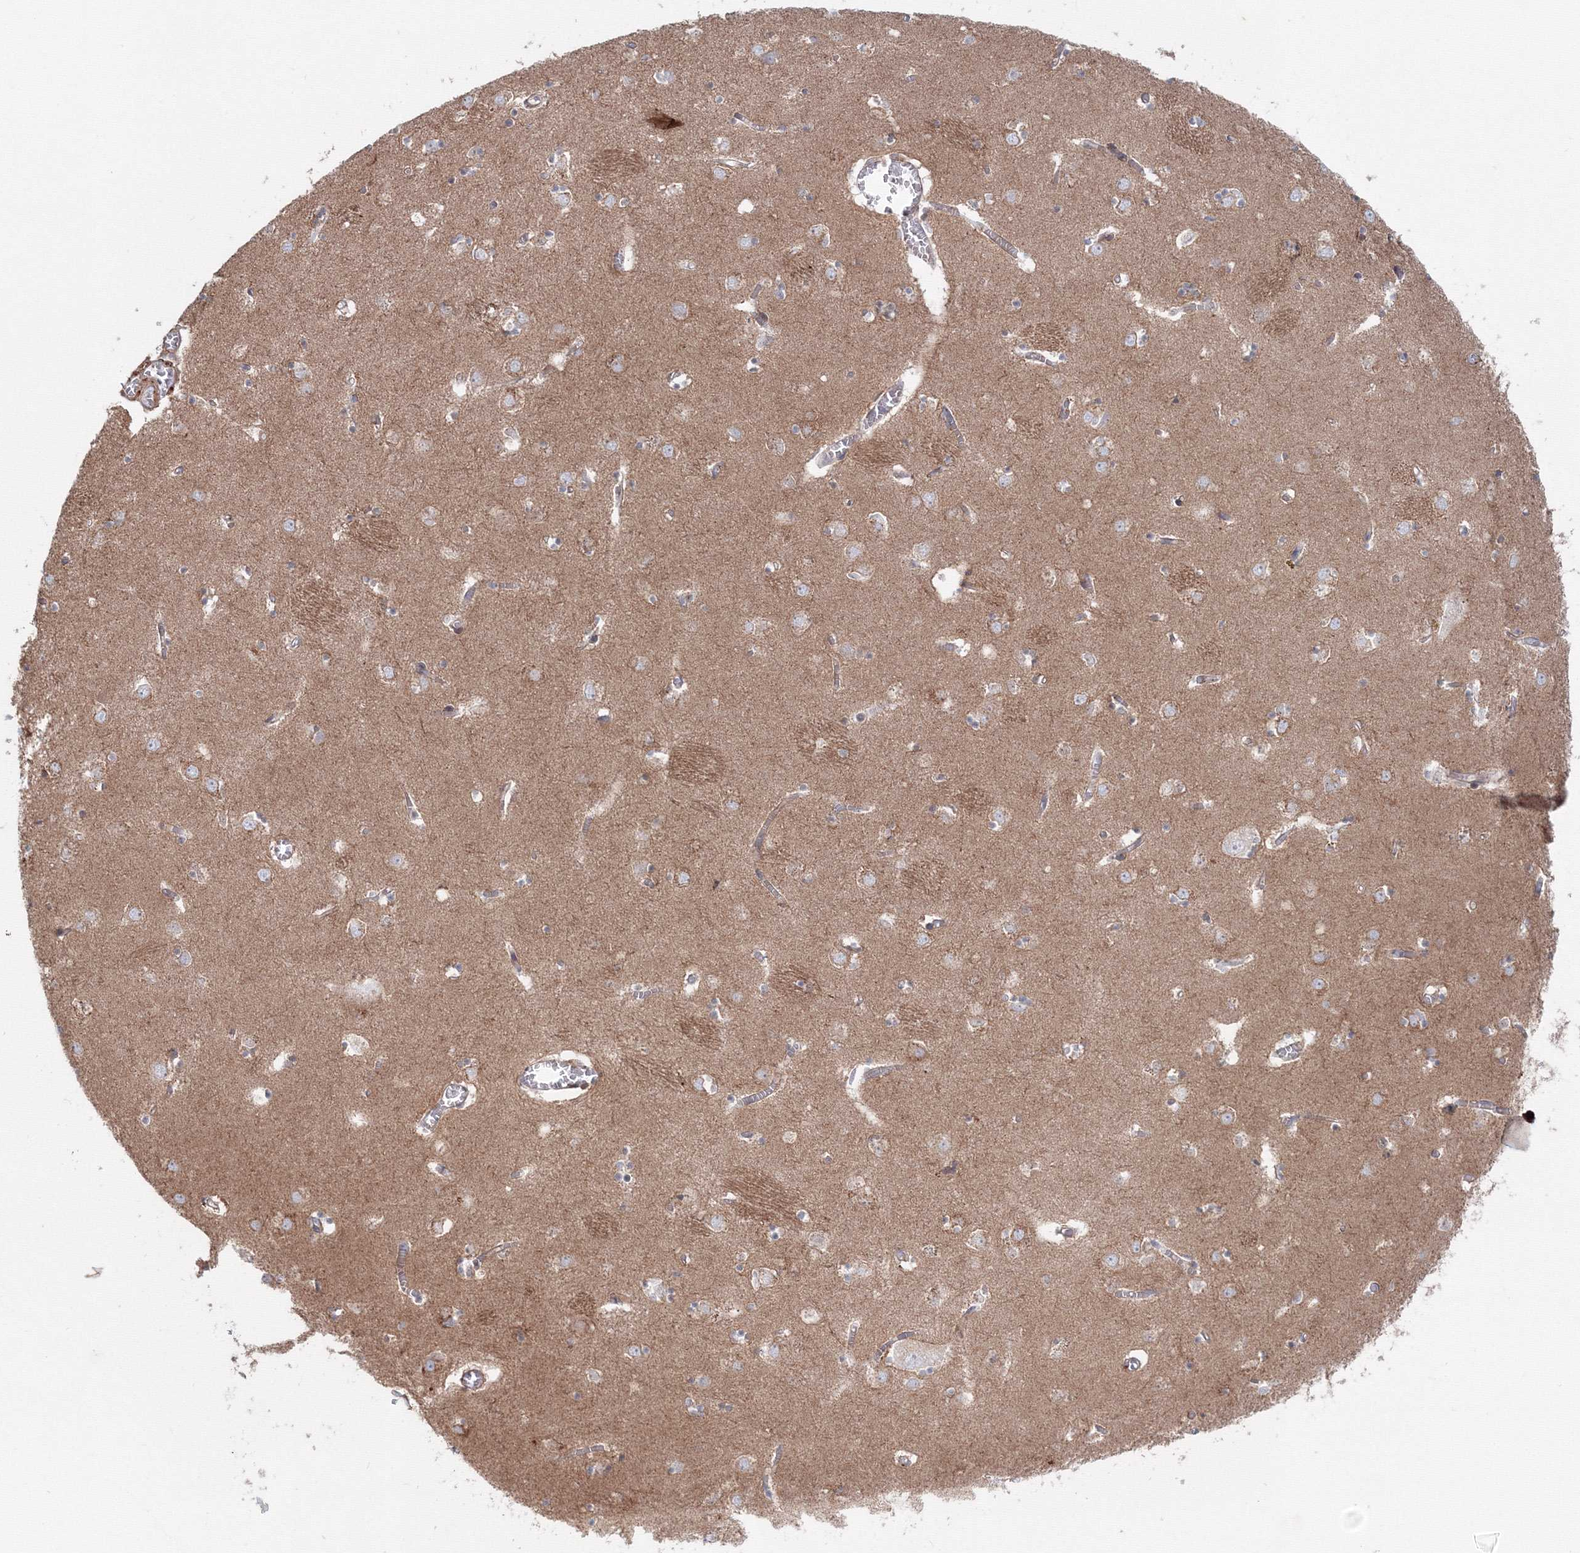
{"staining": {"intensity": "moderate", "quantity": "25%-75%", "location": "cytoplasmic/membranous"}, "tissue": "caudate", "cell_type": "Glial cells", "image_type": "normal", "snomed": [{"axis": "morphology", "description": "Normal tissue, NOS"}, {"axis": "topography", "description": "Lateral ventricle wall"}], "caption": "Caudate stained with DAB IHC shows medium levels of moderate cytoplasmic/membranous positivity in about 25%-75% of glial cells.", "gene": "SH3PXD2A", "patient": {"sex": "male", "age": 70}}